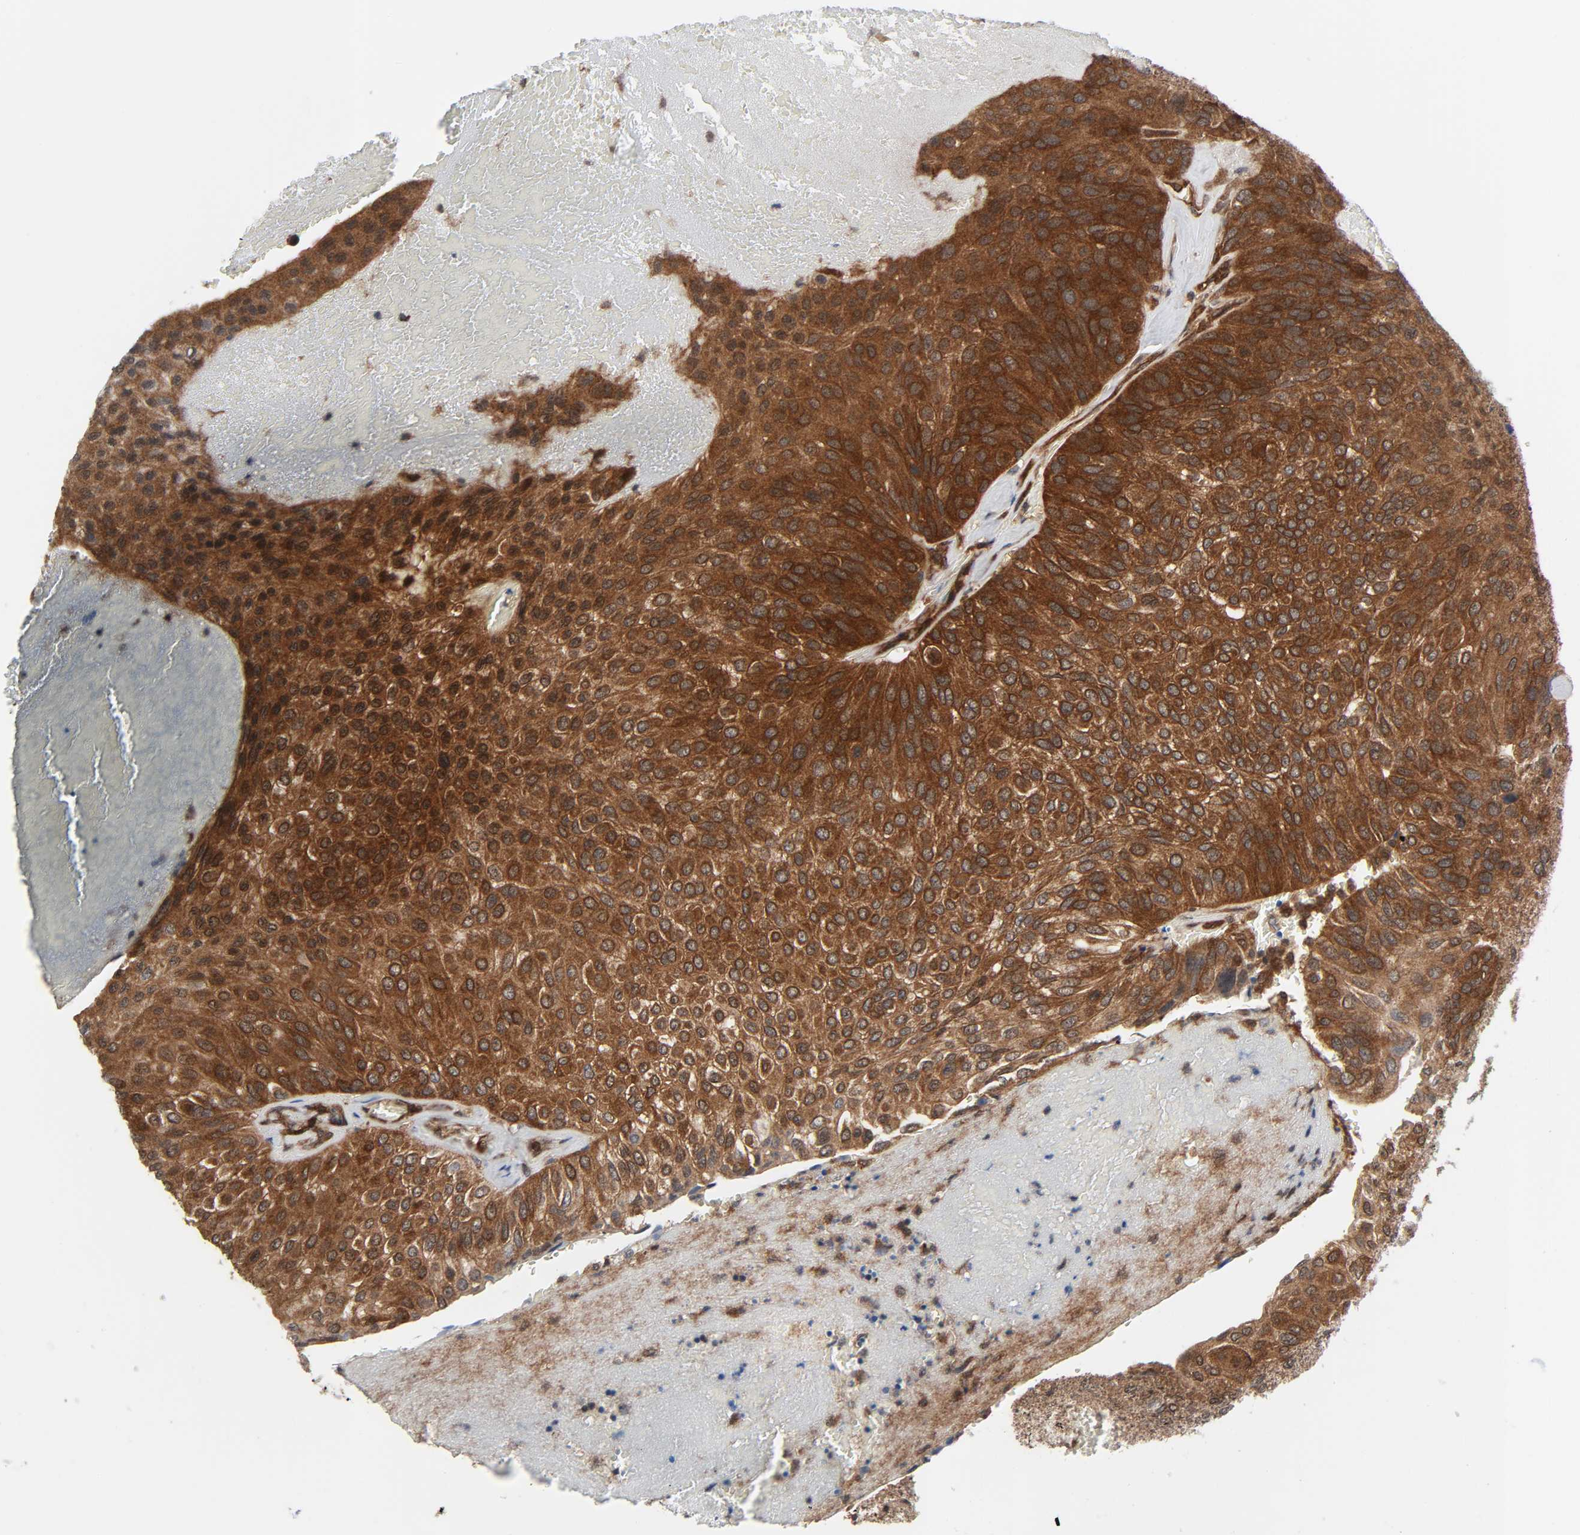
{"staining": {"intensity": "strong", "quantity": ">75%", "location": "cytoplasmic/membranous"}, "tissue": "urothelial cancer", "cell_type": "Tumor cells", "image_type": "cancer", "snomed": [{"axis": "morphology", "description": "Urothelial carcinoma, High grade"}, {"axis": "topography", "description": "Urinary bladder"}], "caption": "This image demonstrates immunohistochemistry staining of high-grade urothelial carcinoma, with high strong cytoplasmic/membranous staining in approximately >75% of tumor cells.", "gene": "GSK3A", "patient": {"sex": "male", "age": 66}}